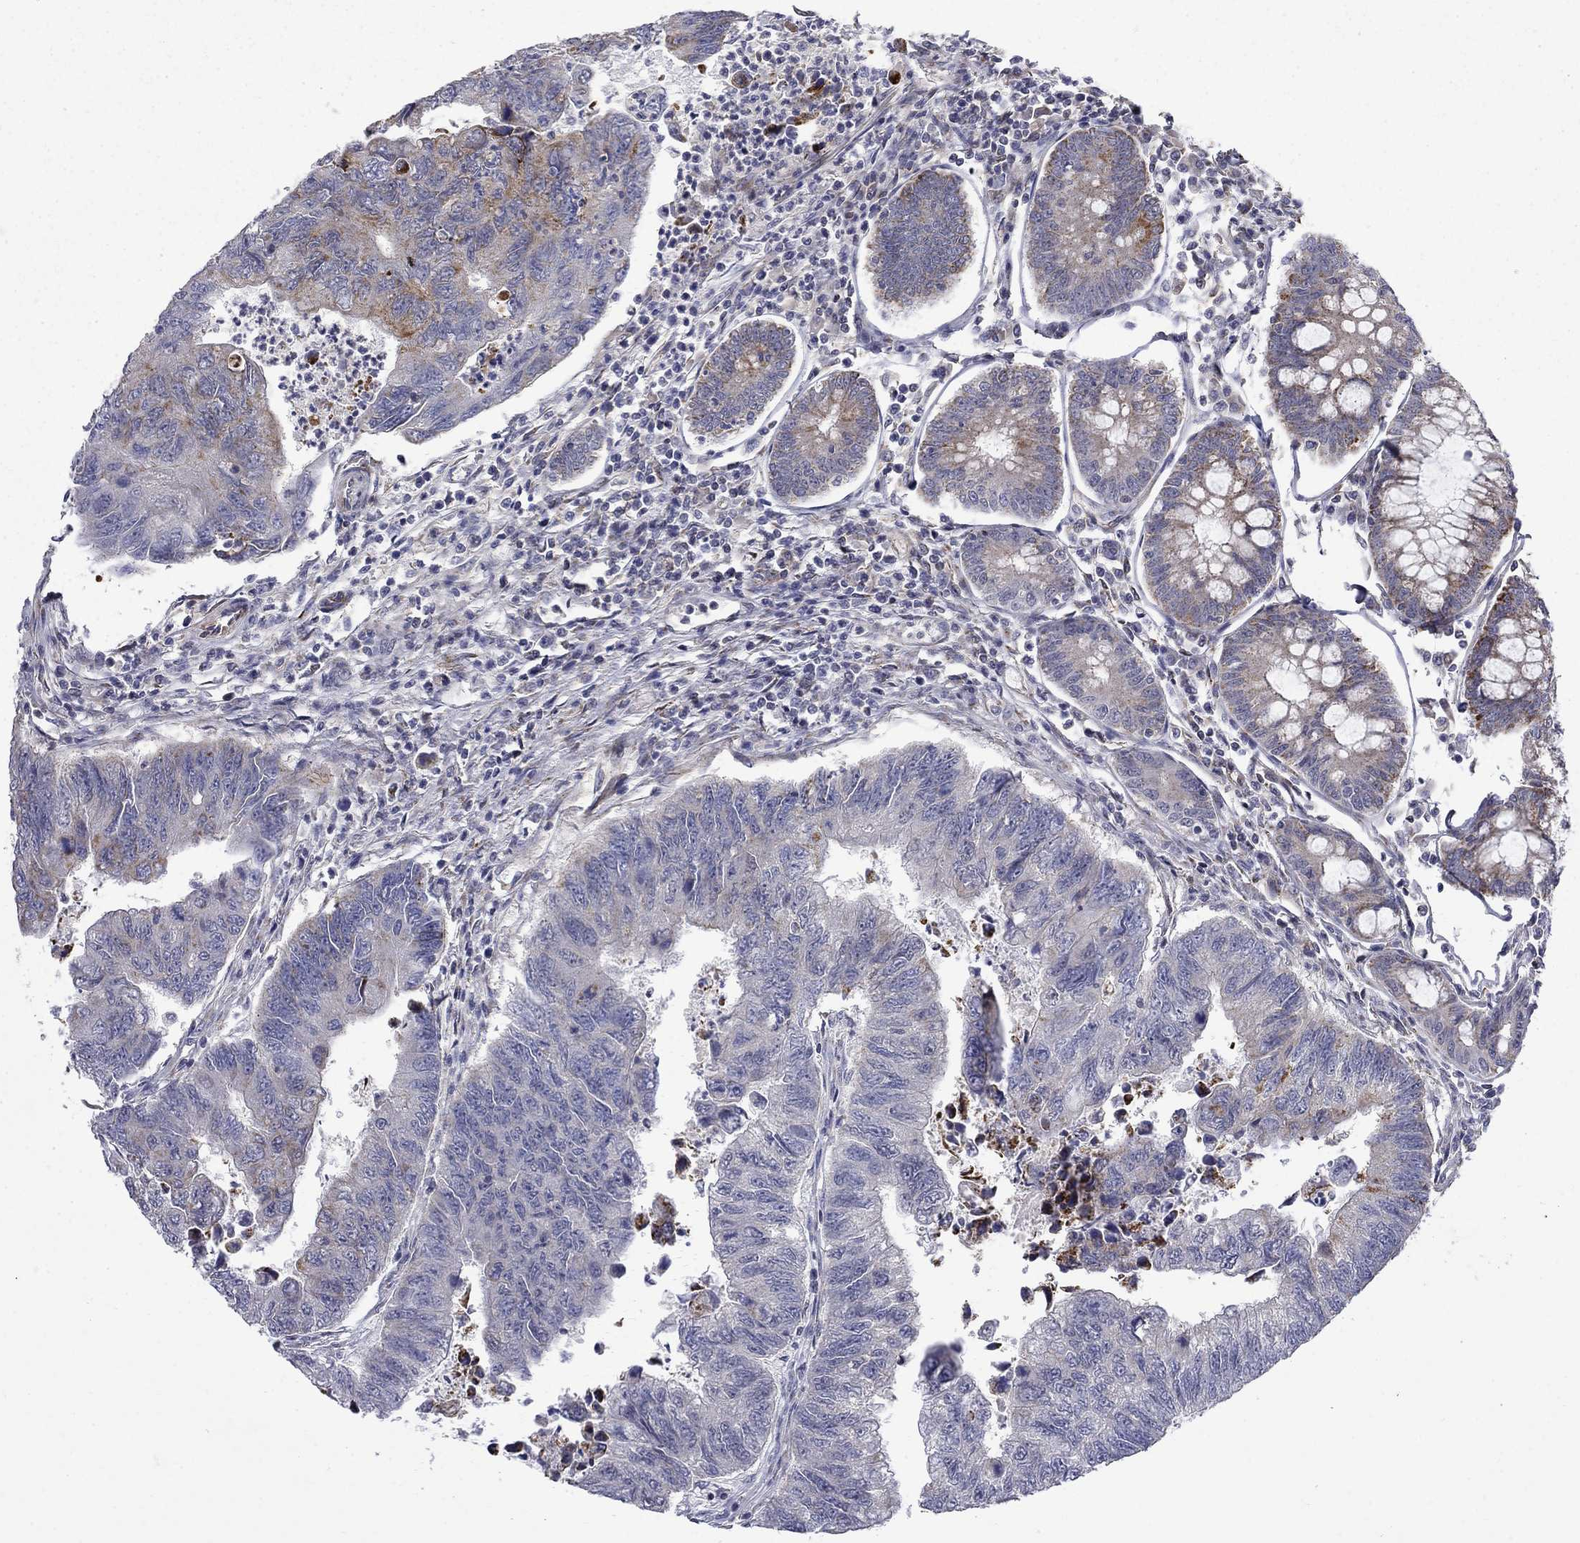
{"staining": {"intensity": "weak", "quantity": "<25%", "location": "cytoplasmic/membranous"}, "tissue": "colorectal cancer", "cell_type": "Tumor cells", "image_type": "cancer", "snomed": [{"axis": "morphology", "description": "Adenocarcinoma, NOS"}, {"axis": "topography", "description": "Colon"}], "caption": "Histopathology image shows no significant protein positivity in tumor cells of adenocarcinoma (colorectal).", "gene": "PCBP3", "patient": {"sex": "female", "age": 65}}